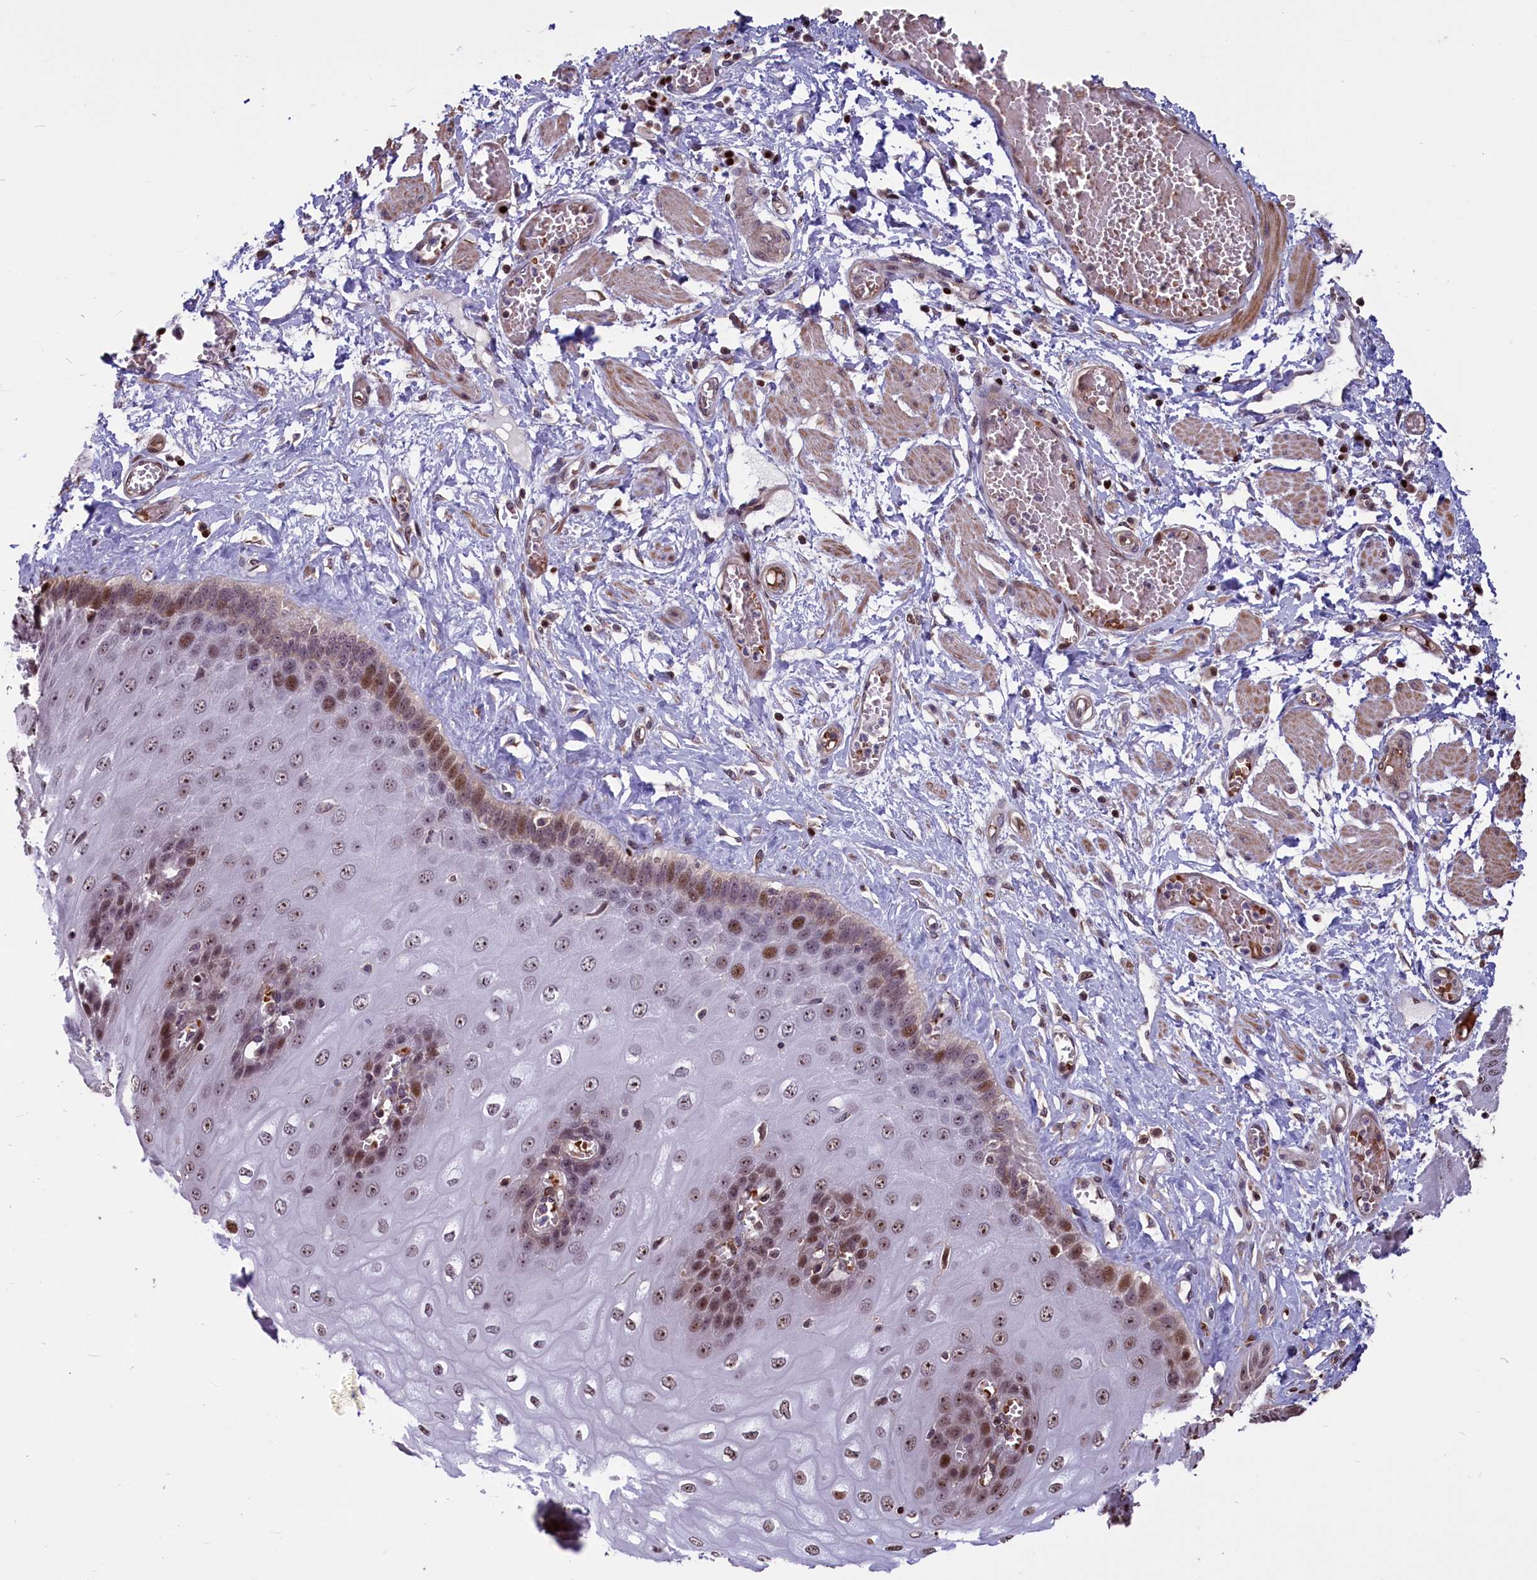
{"staining": {"intensity": "moderate", "quantity": ">75%", "location": "nuclear"}, "tissue": "esophagus", "cell_type": "Squamous epithelial cells", "image_type": "normal", "snomed": [{"axis": "morphology", "description": "Normal tissue, NOS"}, {"axis": "topography", "description": "Esophagus"}], "caption": "An immunohistochemistry histopathology image of normal tissue is shown. Protein staining in brown shows moderate nuclear positivity in esophagus within squamous epithelial cells. (DAB IHC with brightfield microscopy, high magnification).", "gene": "SHFL", "patient": {"sex": "male", "age": 60}}